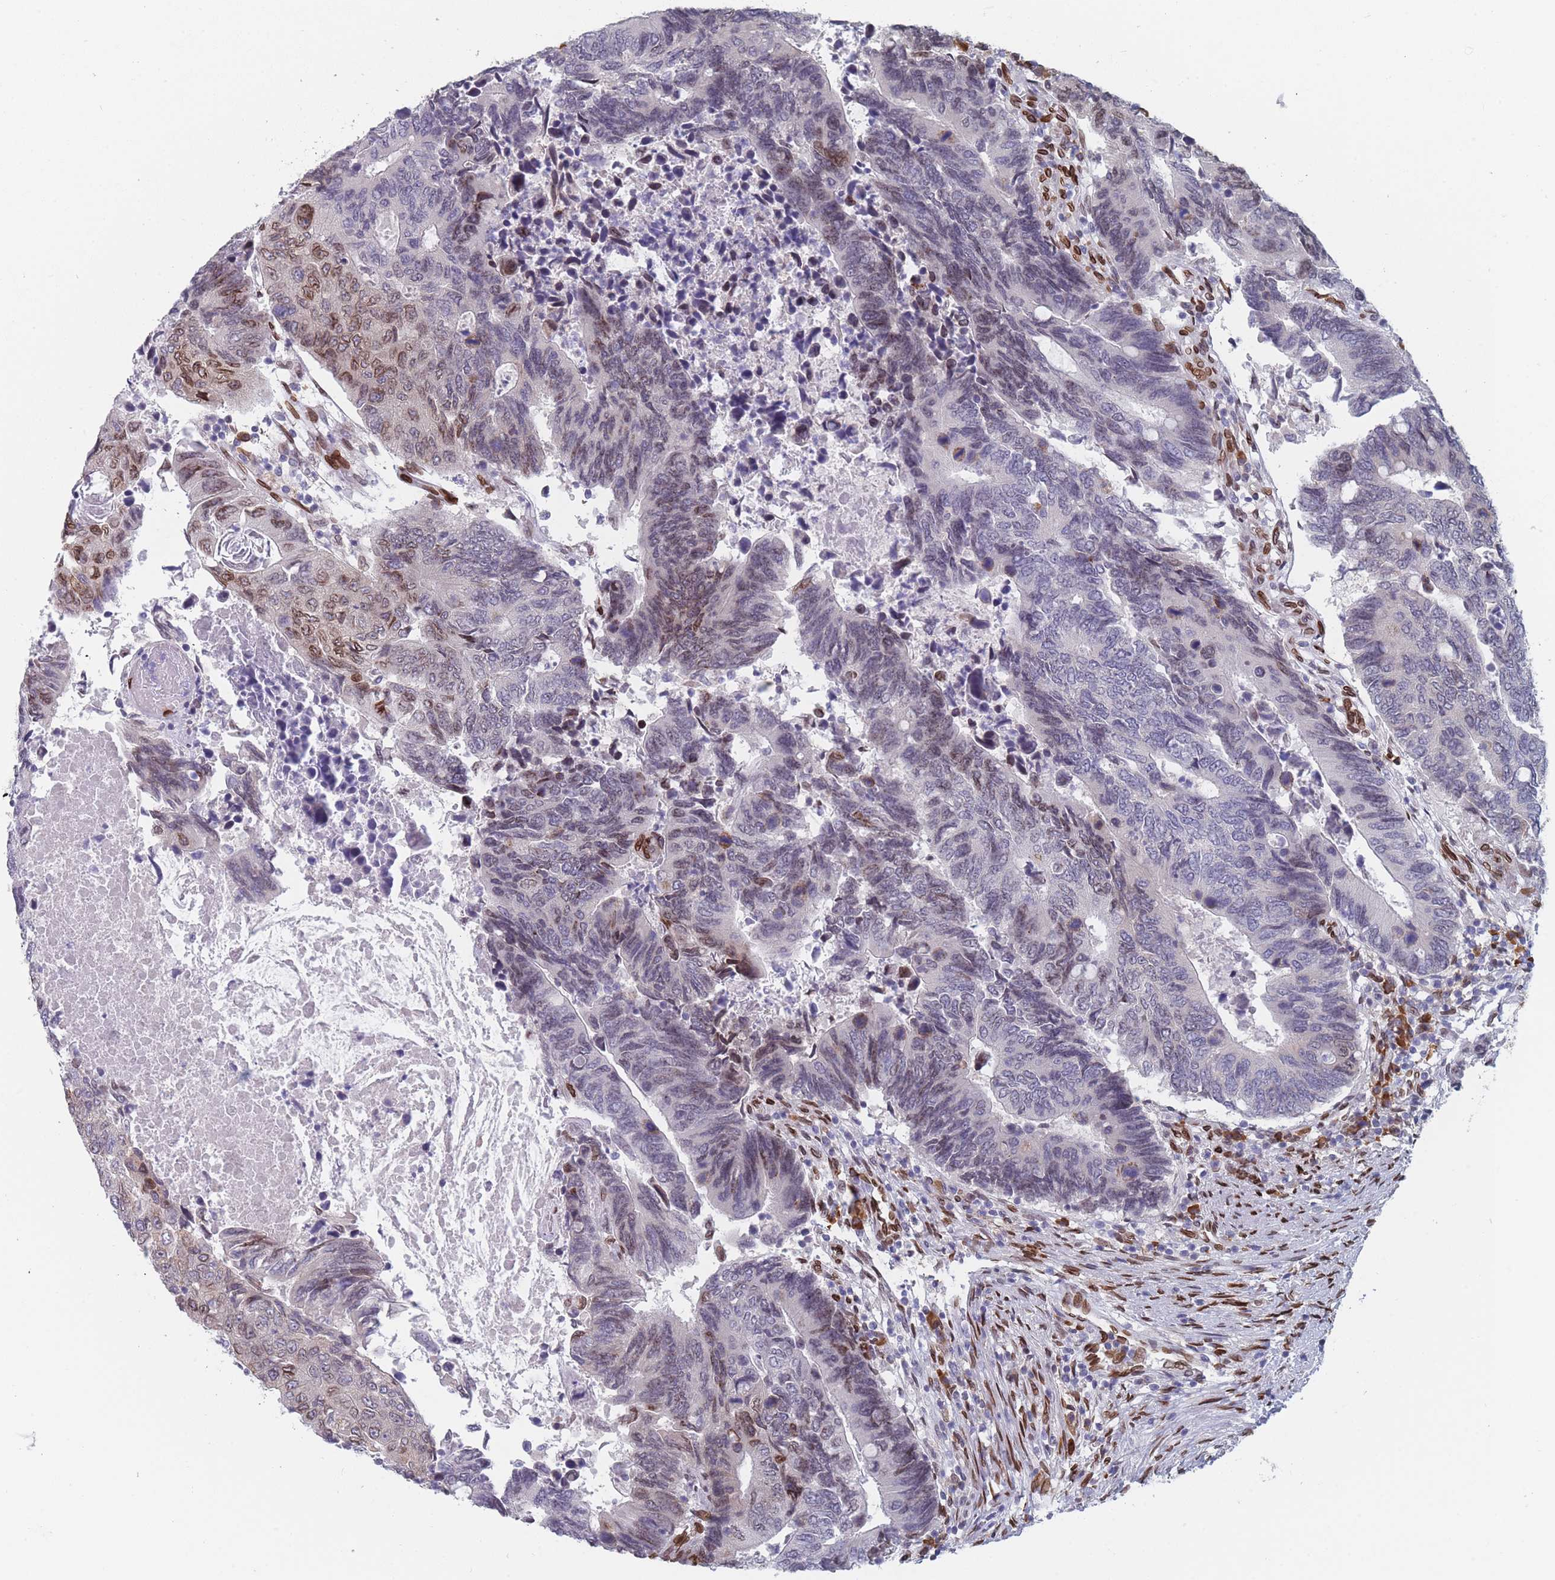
{"staining": {"intensity": "moderate", "quantity": "<25%", "location": "cytoplasmic/membranous,nuclear"}, "tissue": "colorectal cancer", "cell_type": "Tumor cells", "image_type": "cancer", "snomed": [{"axis": "morphology", "description": "Adenocarcinoma, NOS"}, {"axis": "topography", "description": "Colon"}], "caption": "Protein staining by immunohistochemistry (IHC) exhibits moderate cytoplasmic/membranous and nuclear expression in approximately <25% of tumor cells in colorectal cancer. (IHC, brightfield microscopy, high magnification).", "gene": "ZBTB1", "patient": {"sex": "male", "age": 87}}